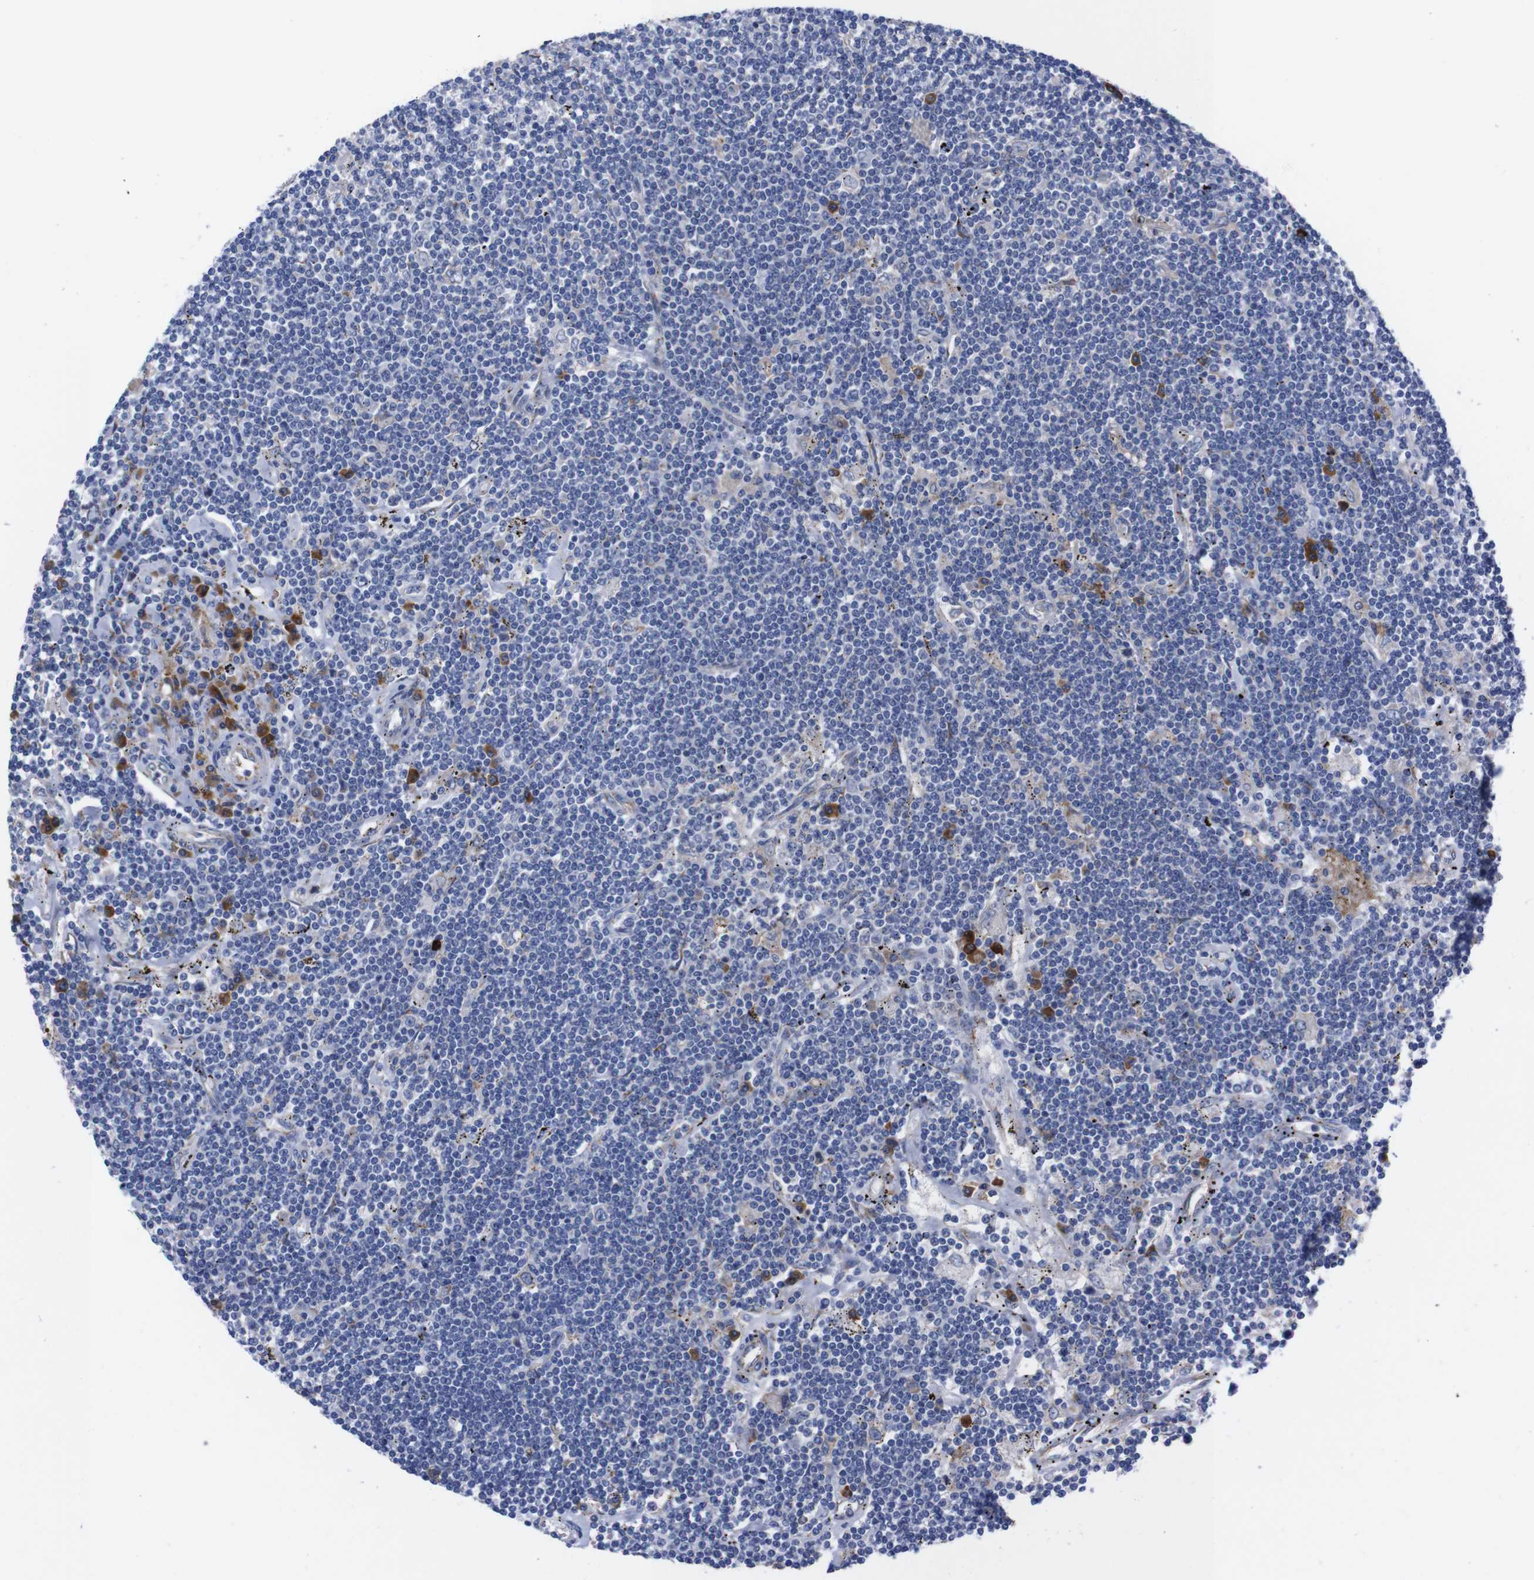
{"staining": {"intensity": "negative", "quantity": "none", "location": "none"}, "tissue": "lymphoma", "cell_type": "Tumor cells", "image_type": "cancer", "snomed": [{"axis": "morphology", "description": "Malignant lymphoma, non-Hodgkin's type, Low grade"}, {"axis": "topography", "description": "Spleen"}], "caption": "This is a histopathology image of IHC staining of low-grade malignant lymphoma, non-Hodgkin's type, which shows no staining in tumor cells.", "gene": "NEBL", "patient": {"sex": "male", "age": 76}}